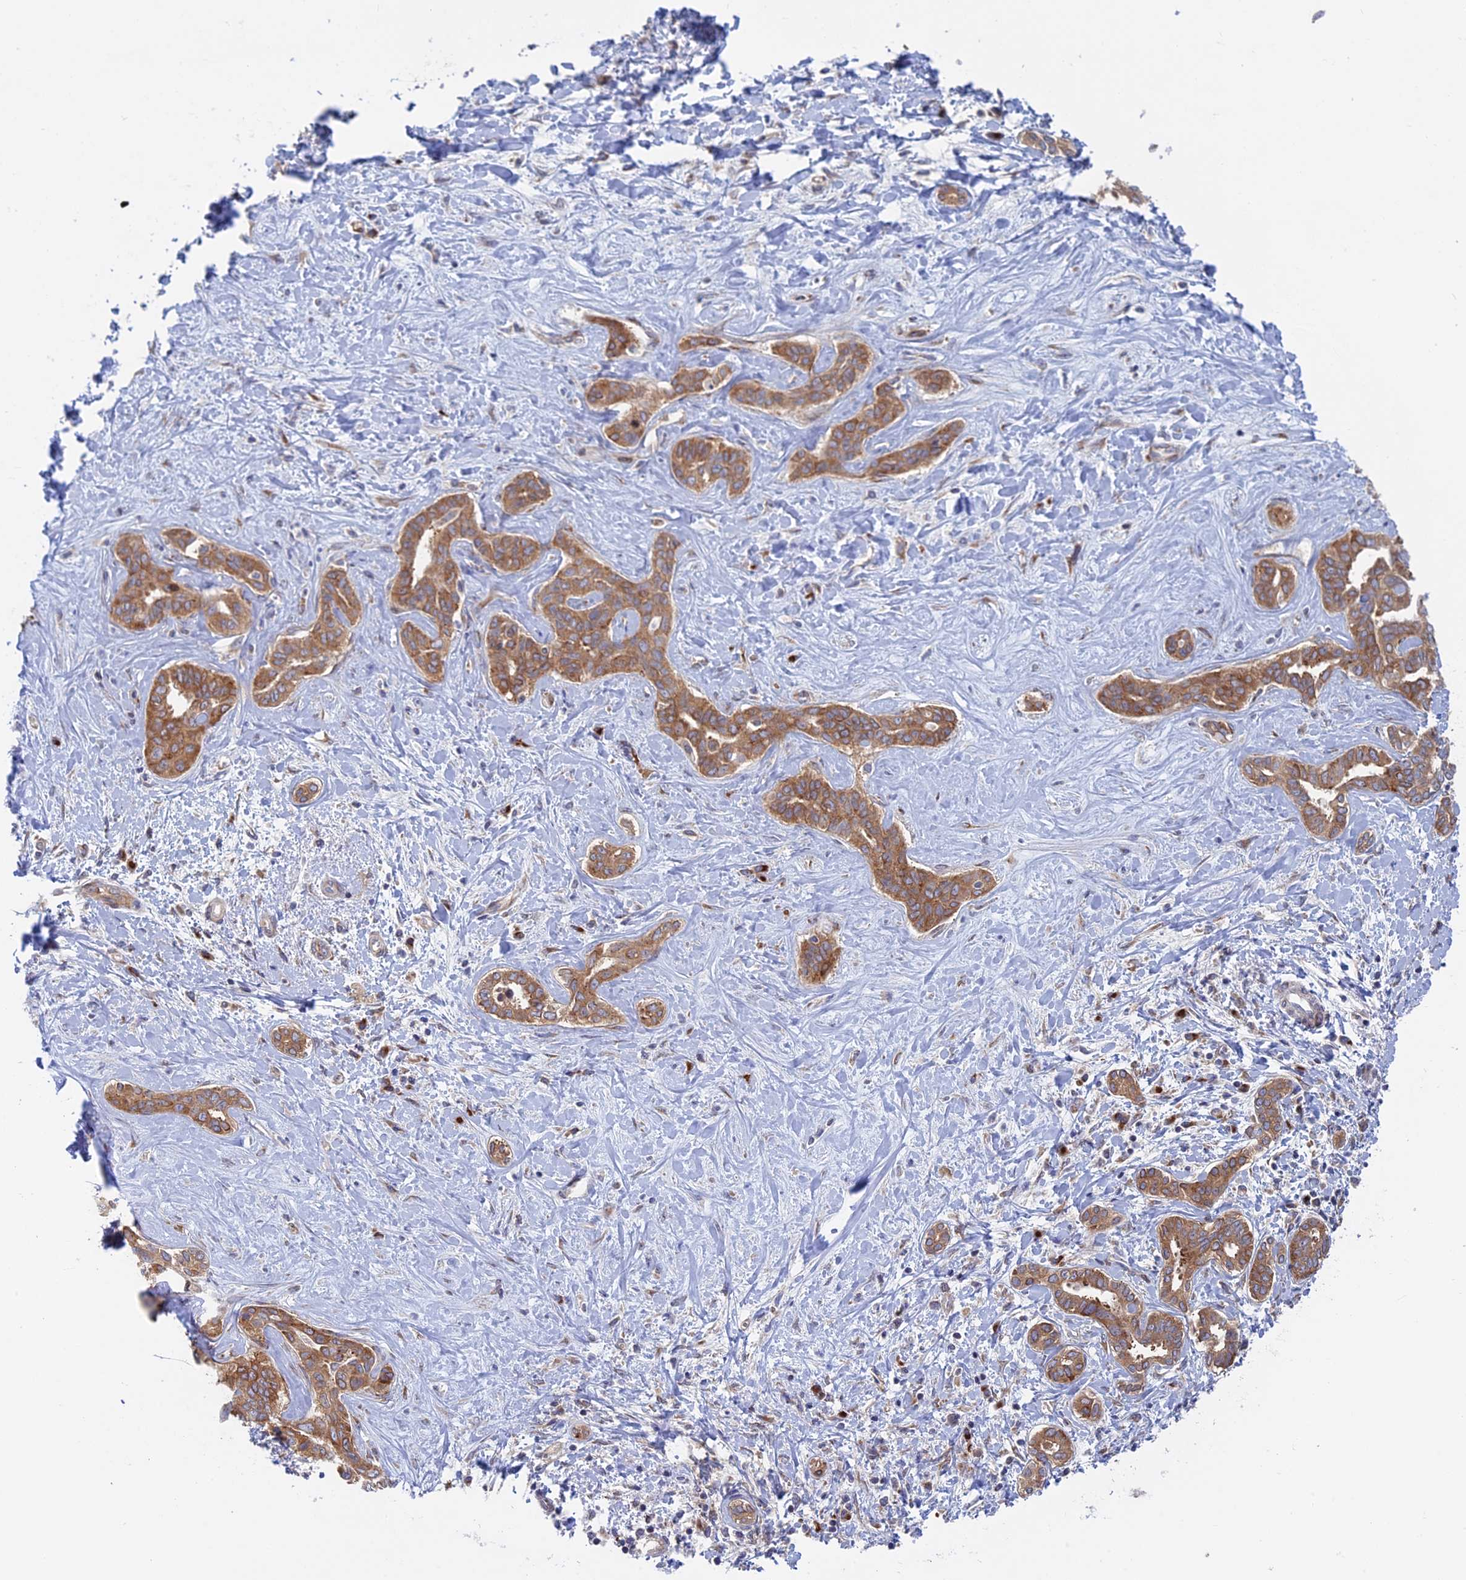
{"staining": {"intensity": "negative", "quantity": "none", "location": "none"}, "tissue": "liver cancer", "cell_type": "Tumor cells", "image_type": "cancer", "snomed": [{"axis": "morphology", "description": "Cholangiocarcinoma"}, {"axis": "topography", "description": "Liver"}], "caption": "A histopathology image of cholangiocarcinoma (liver) stained for a protein exhibits no brown staining in tumor cells.", "gene": "TBC1D30", "patient": {"sex": "female", "age": 77}}